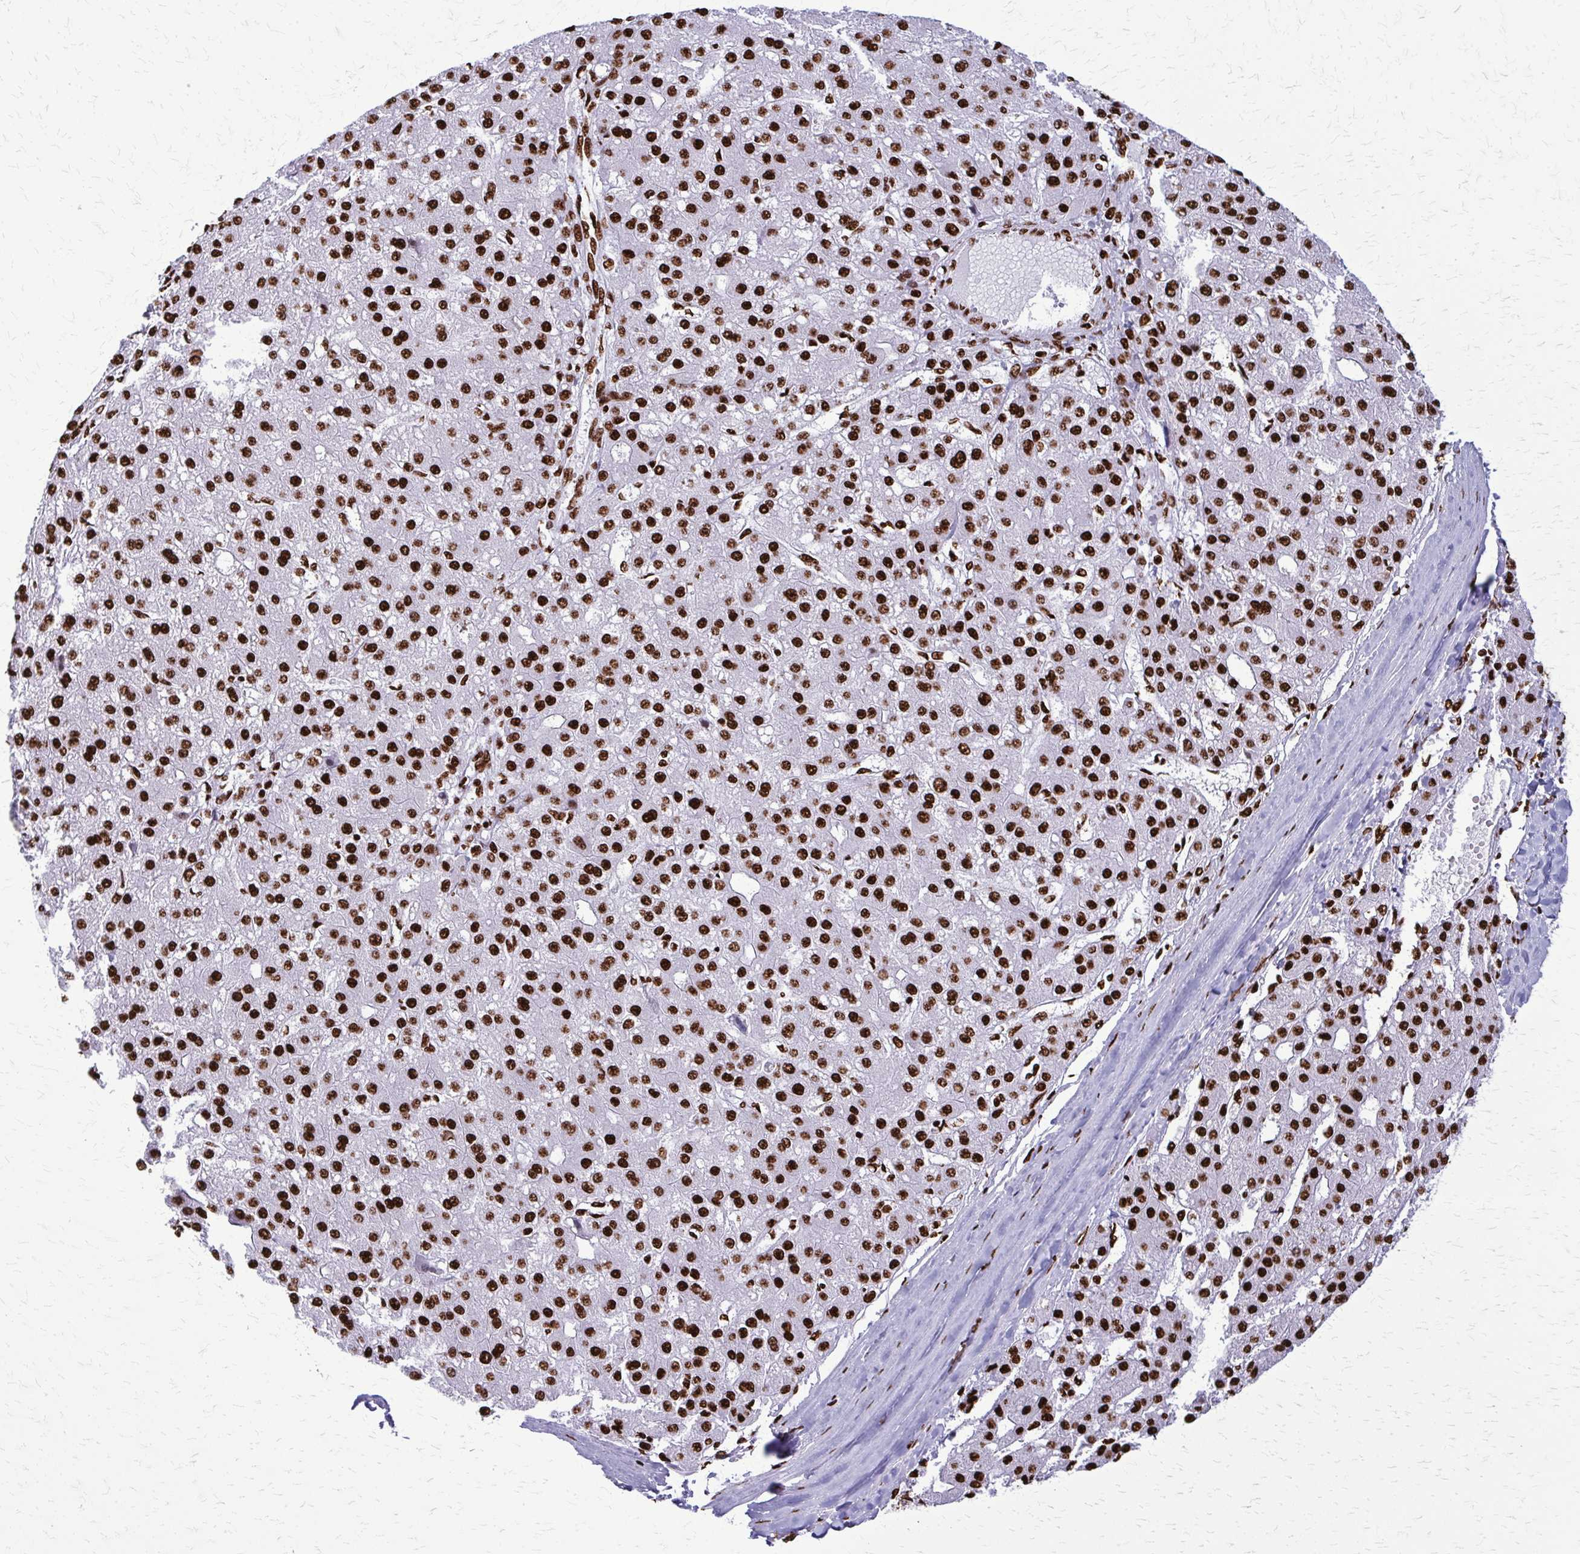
{"staining": {"intensity": "strong", "quantity": ">75%", "location": "nuclear"}, "tissue": "liver cancer", "cell_type": "Tumor cells", "image_type": "cancer", "snomed": [{"axis": "morphology", "description": "Carcinoma, Hepatocellular, NOS"}, {"axis": "topography", "description": "Liver"}], "caption": "This is a photomicrograph of immunohistochemistry (IHC) staining of liver cancer (hepatocellular carcinoma), which shows strong staining in the nuclear of tumor cells.", "gene": "SFPQ", "patient": {"sex": "male", "age": 67}}